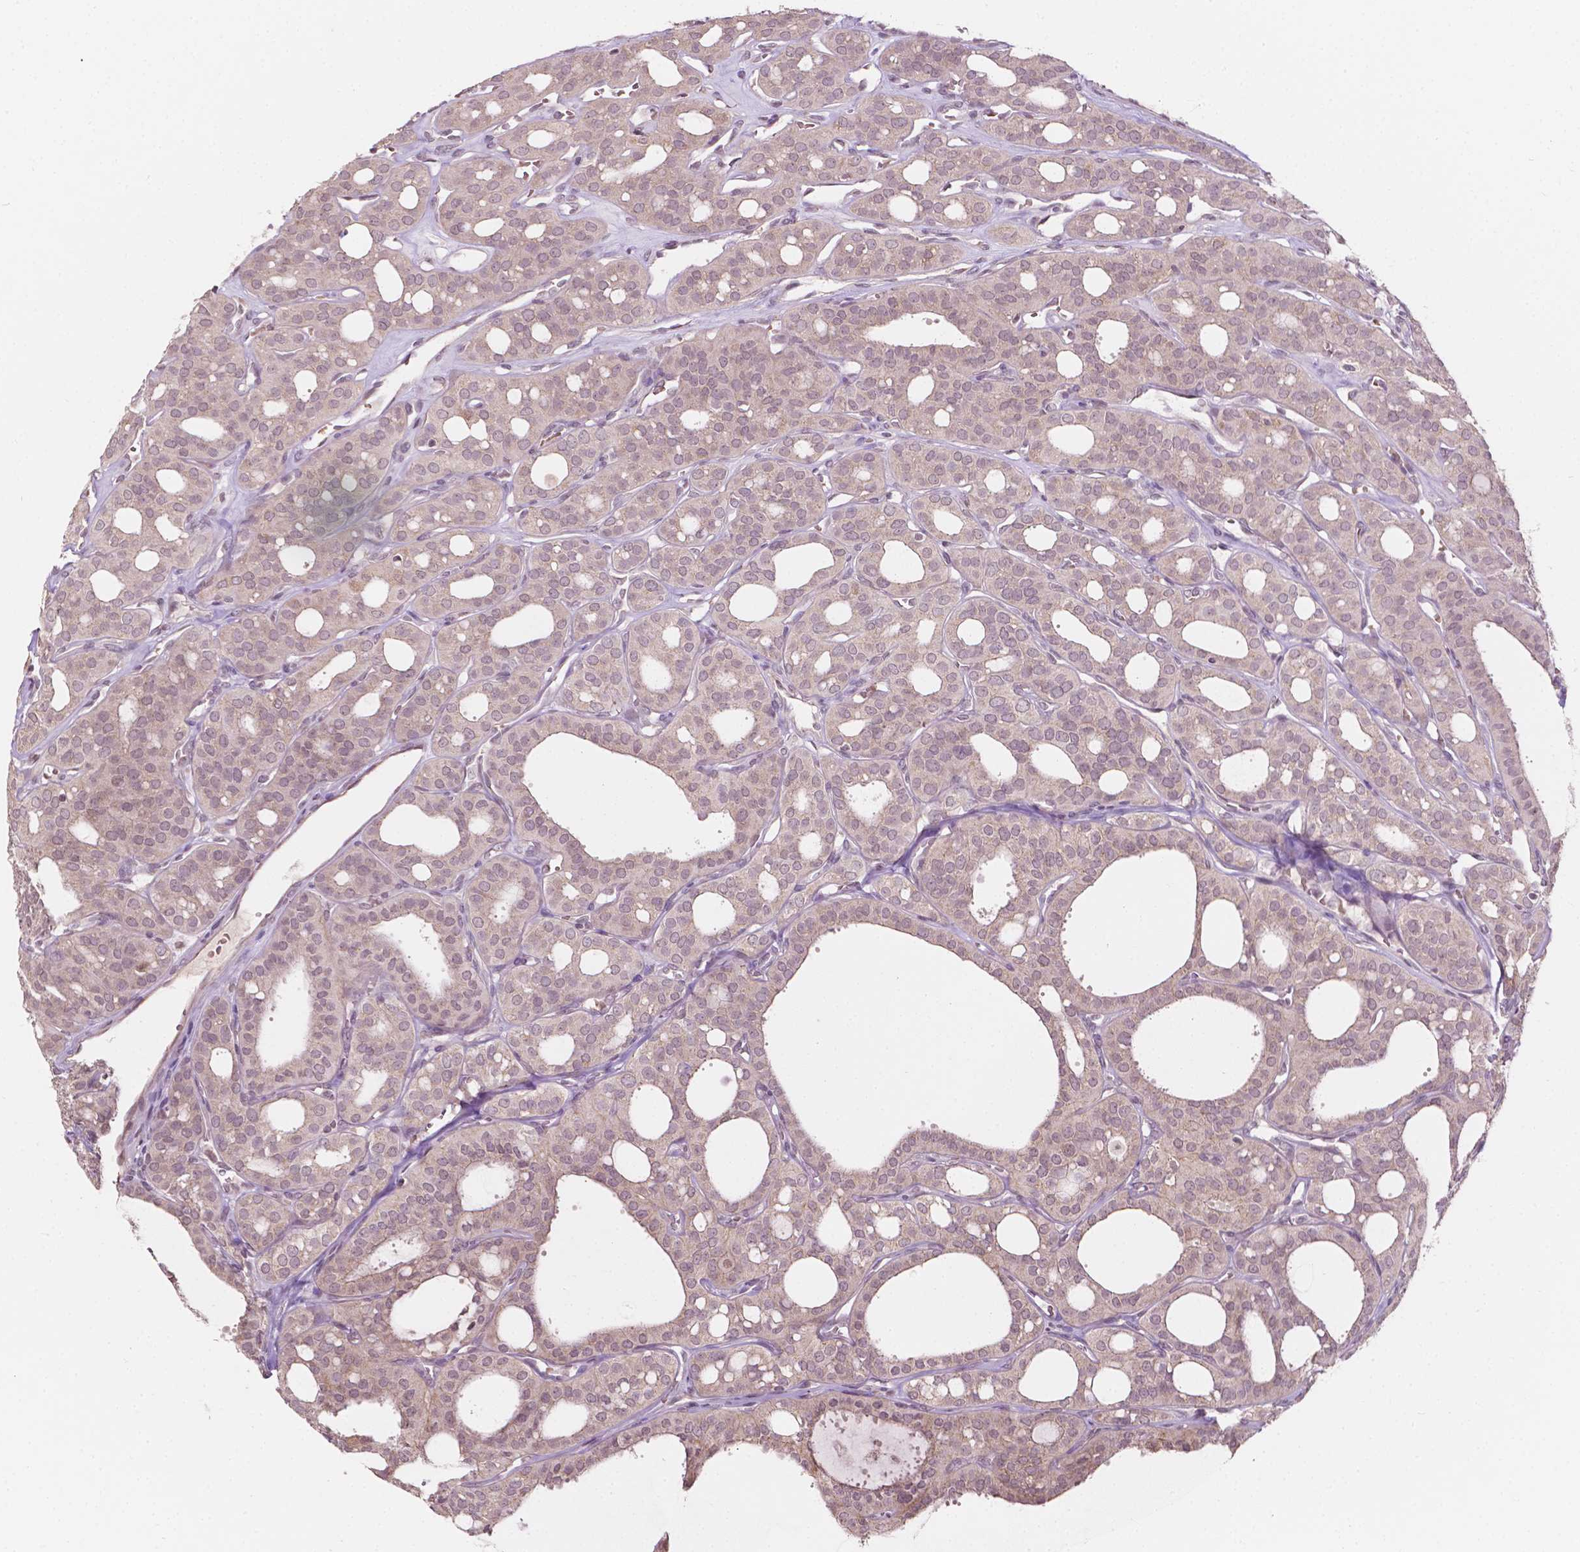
{"staining": {"intensity": "negative", "quantity": "none", "location": "none"}, "tissue": "thyroid cancer", "cell_type": "Tumor cells", "image_type": "cancer", "snomed": [{"axis": "morphology", "description": "Follicular adenoma carcinoma, NOS"}, {"axis": "topography", "description": "Thyroid gland"}], "caption": "Photomicrograph shows no protein expression in tumor cells of thyroid cancer tissue.", "gene": "NOS1AP", "patient": {"sex": "male", "age": 75}}